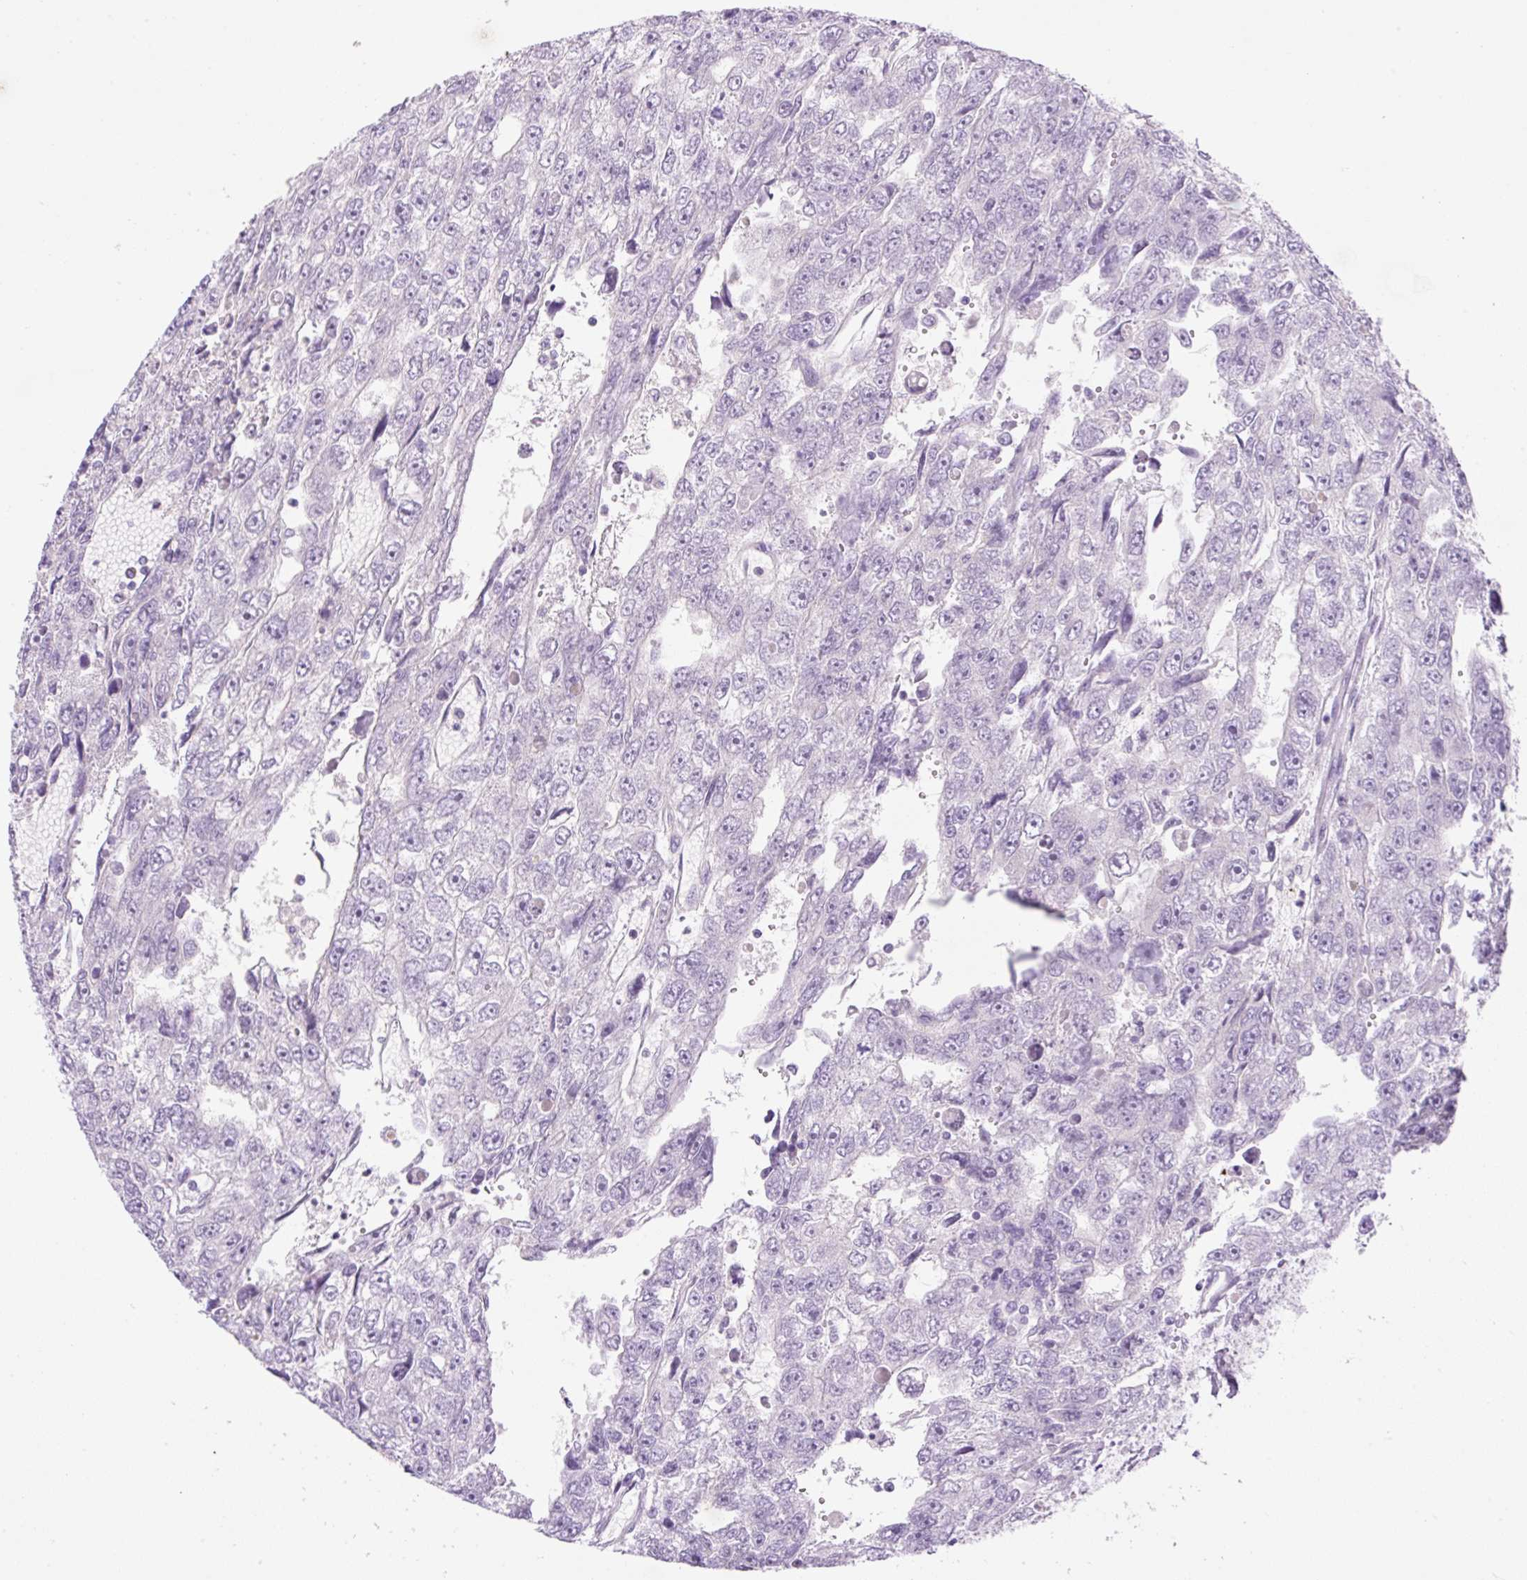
{"staining": {"intensity": "negative", "quantity": "none", "location": "none"}, "tissue": "testis cancer", "cell_type": "Tumor cells", "image_type": "cancer", "snomed": [{"axis": "morphology", "description": "Carcinoma, Embryonal, NOS"}, {"axis": "topography", "description": "Testis"}], "caption": "DAB immunohistochemical staining of human testis cancer reveals no significant staining in tumor cells.", "gene": "PALM3", "patient": {"sex": "male", "age": 20}}